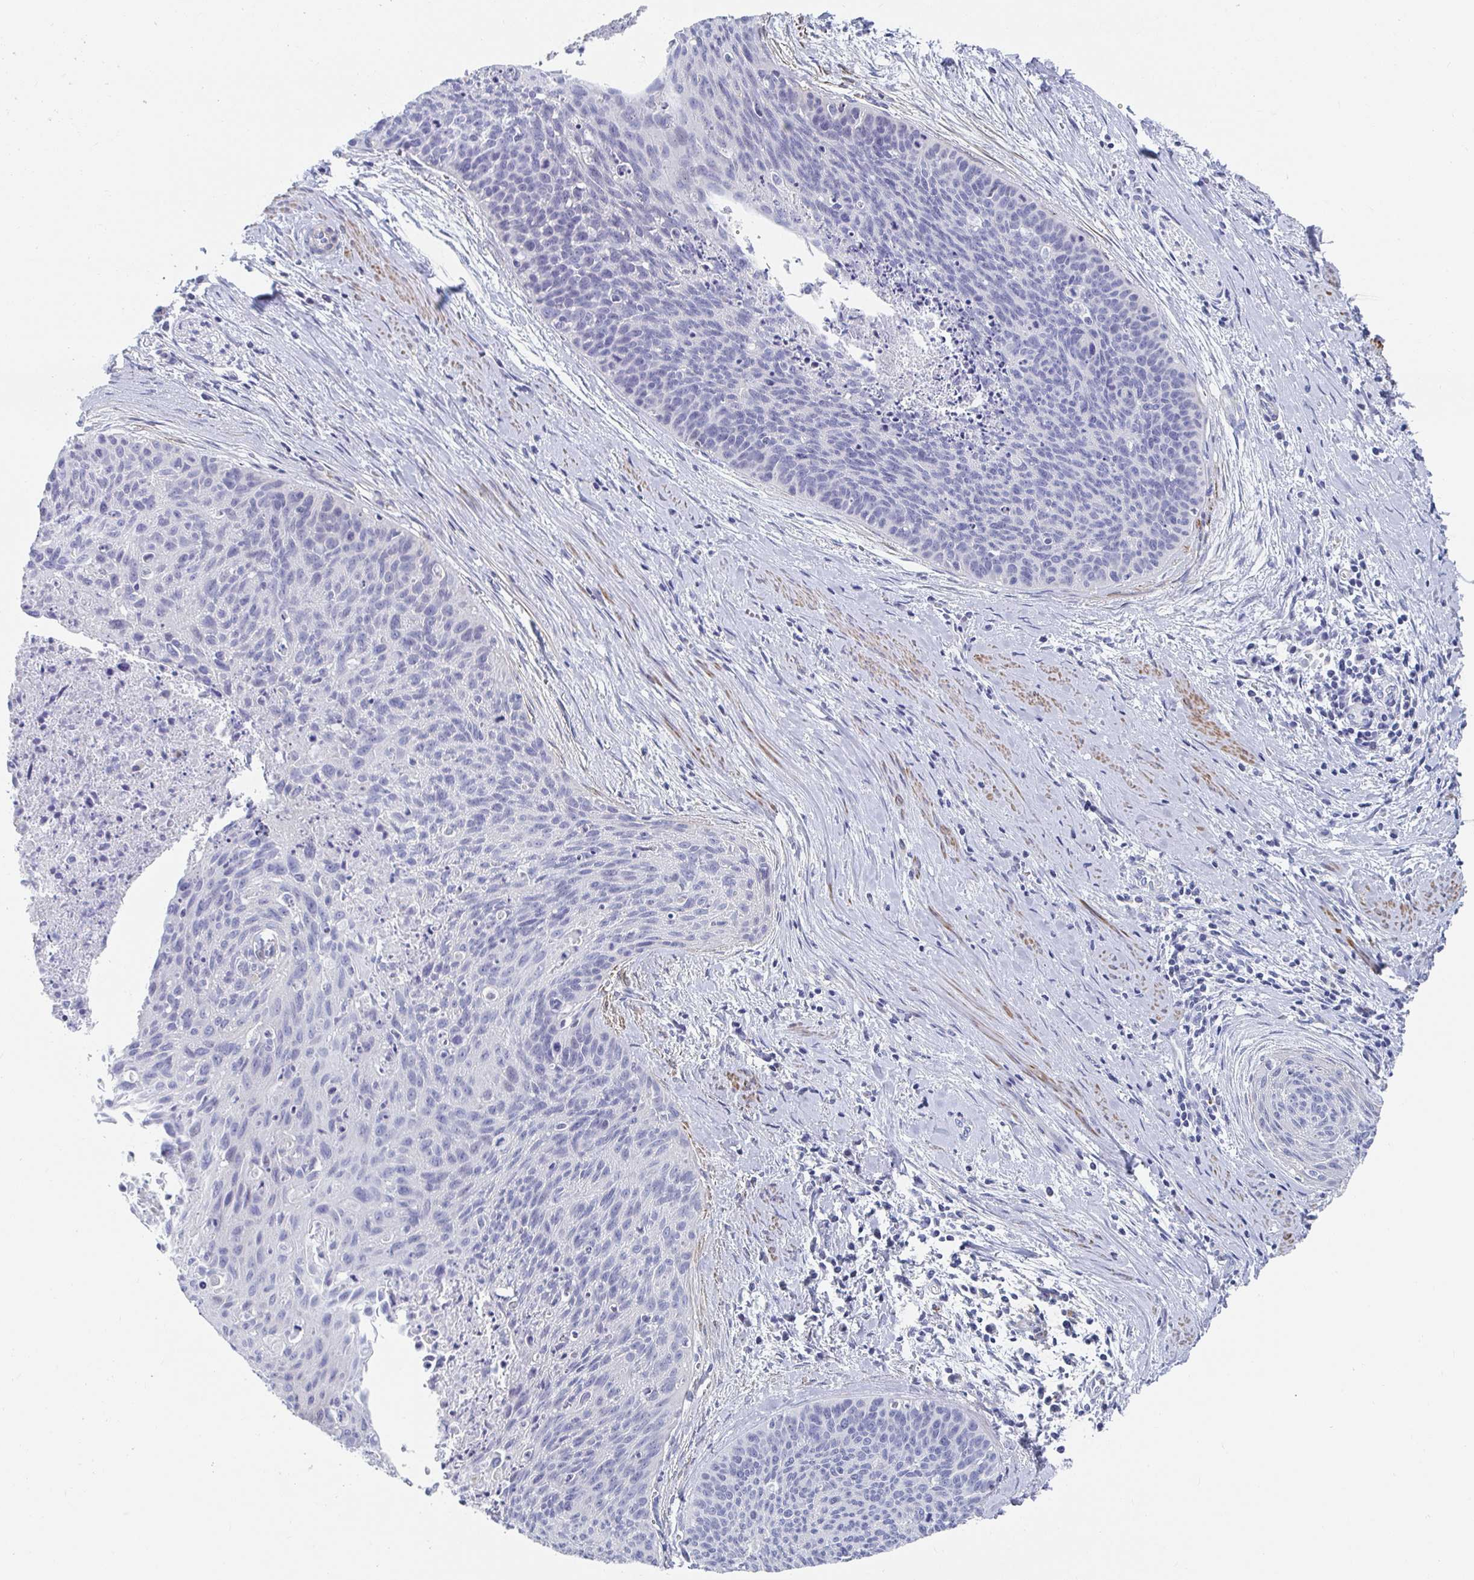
{"staining": {"intensity": "negative", "quantity": "none", "location": "none"}, "tissue": "cervical cancer", "cell_type": "Tumor cells", "image_type": "cancer", "snomed": [{"axis": "morphology", "description": "Squamous cell carcinoma, NOS"}, {"axis": "topography", "description": "Cervix"}], "caption": "Immunohistochemical staining of human squamous cell carcinoma (cervical) reveals no significant expression in tumor cells.", "gene": "ZFP82", "patient": {"sex": "female", "age": 55}}